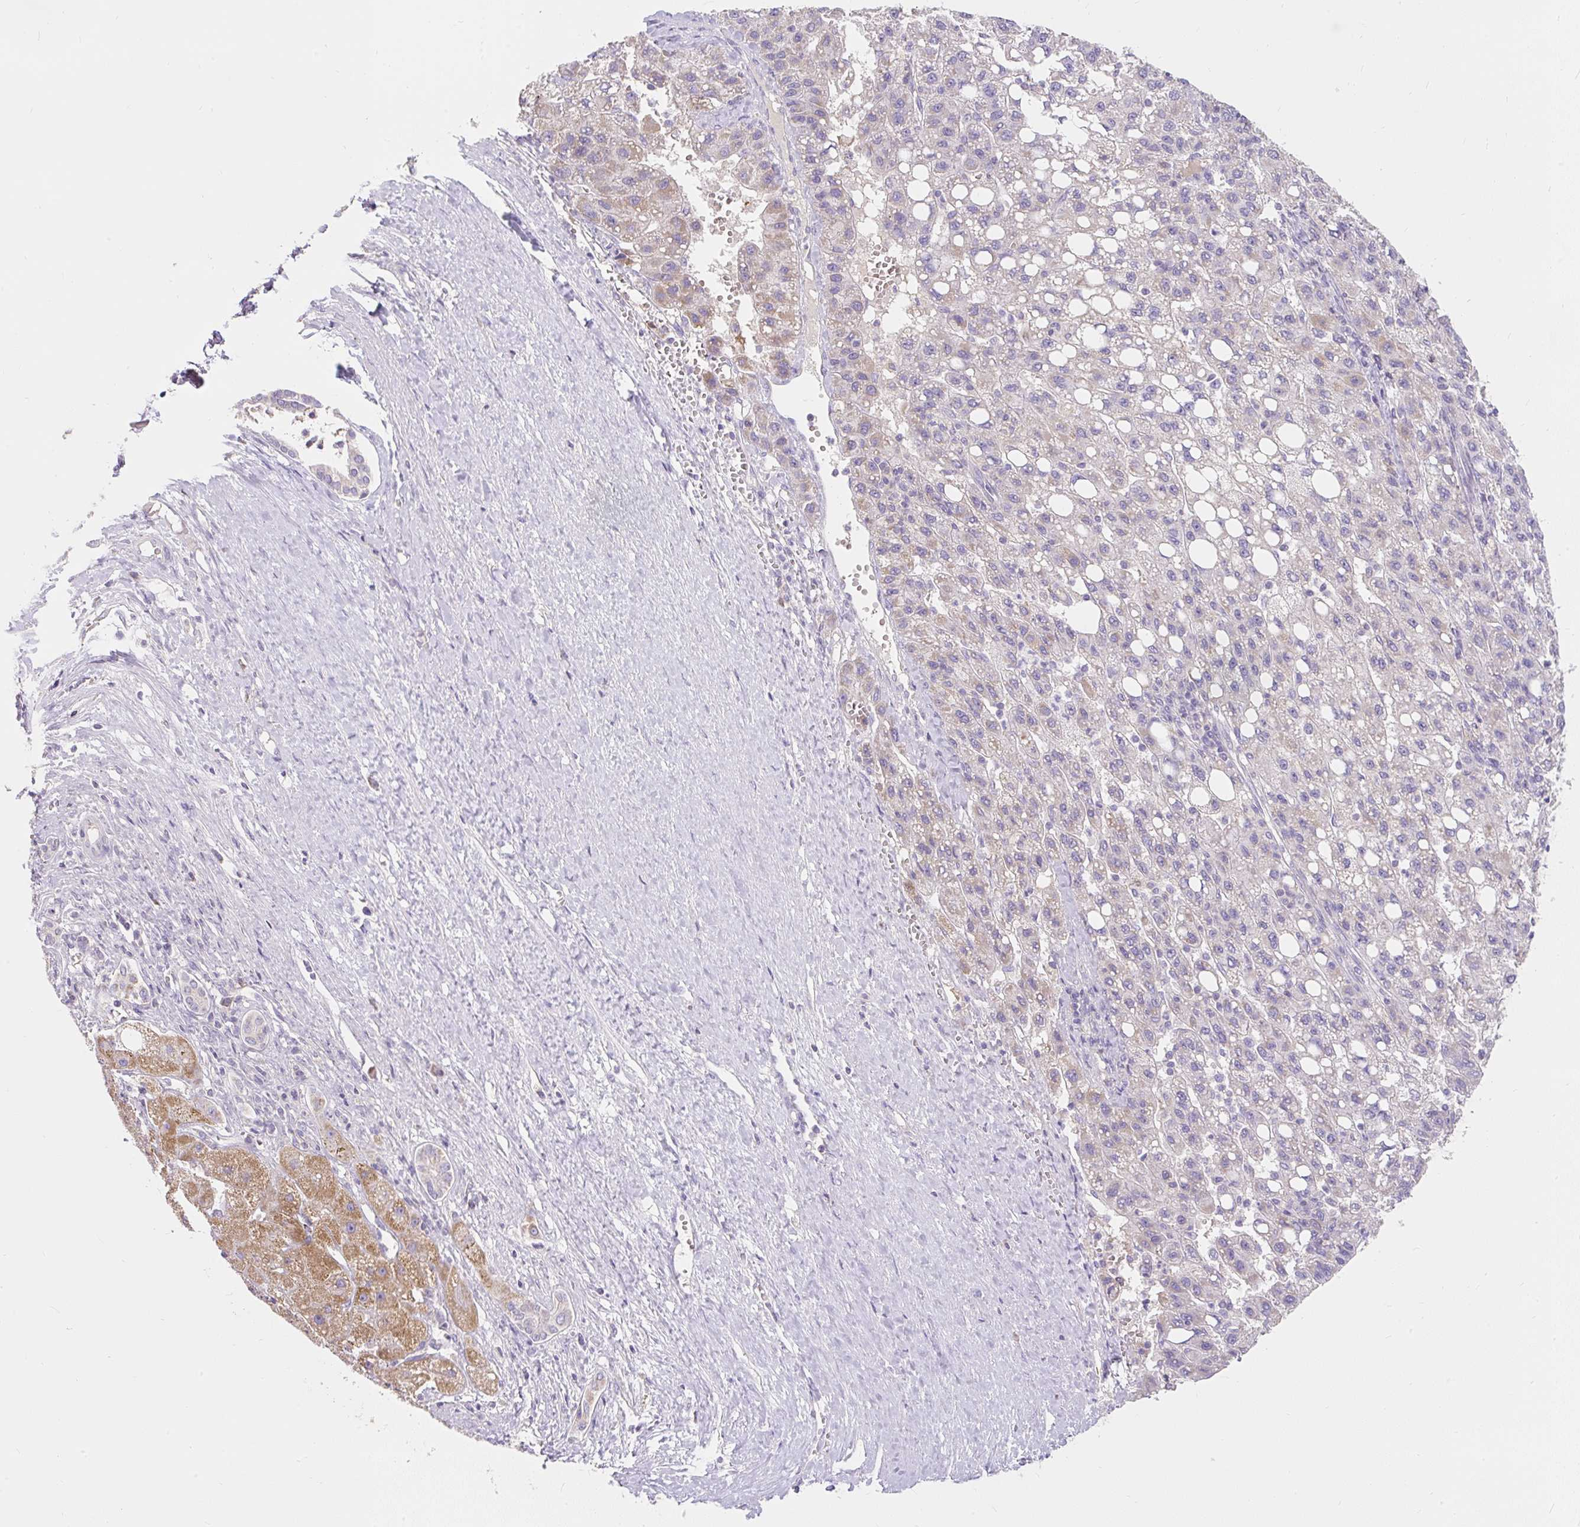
{"staining": {"intensity": "weak", "quantity": "<25%", "location": "cytoplasmic/membranous"}, "tissue": "liver cancer", "cell_type": "Tumor cells", "image_type": "cancer", "snomed": [{"axis": "morphology", "description": "Carcinoma, Hepatocellular, NOS"}, {"axis": "topography", "description": "Liver"}], "caption": "DAB immunohistochemical staining of human liver cancer (hepatocellular carcinoma) shows no significant expression in tumor cells.", "gene": "PMAIP1", "patient": {"sex": "female", "age": 82}}